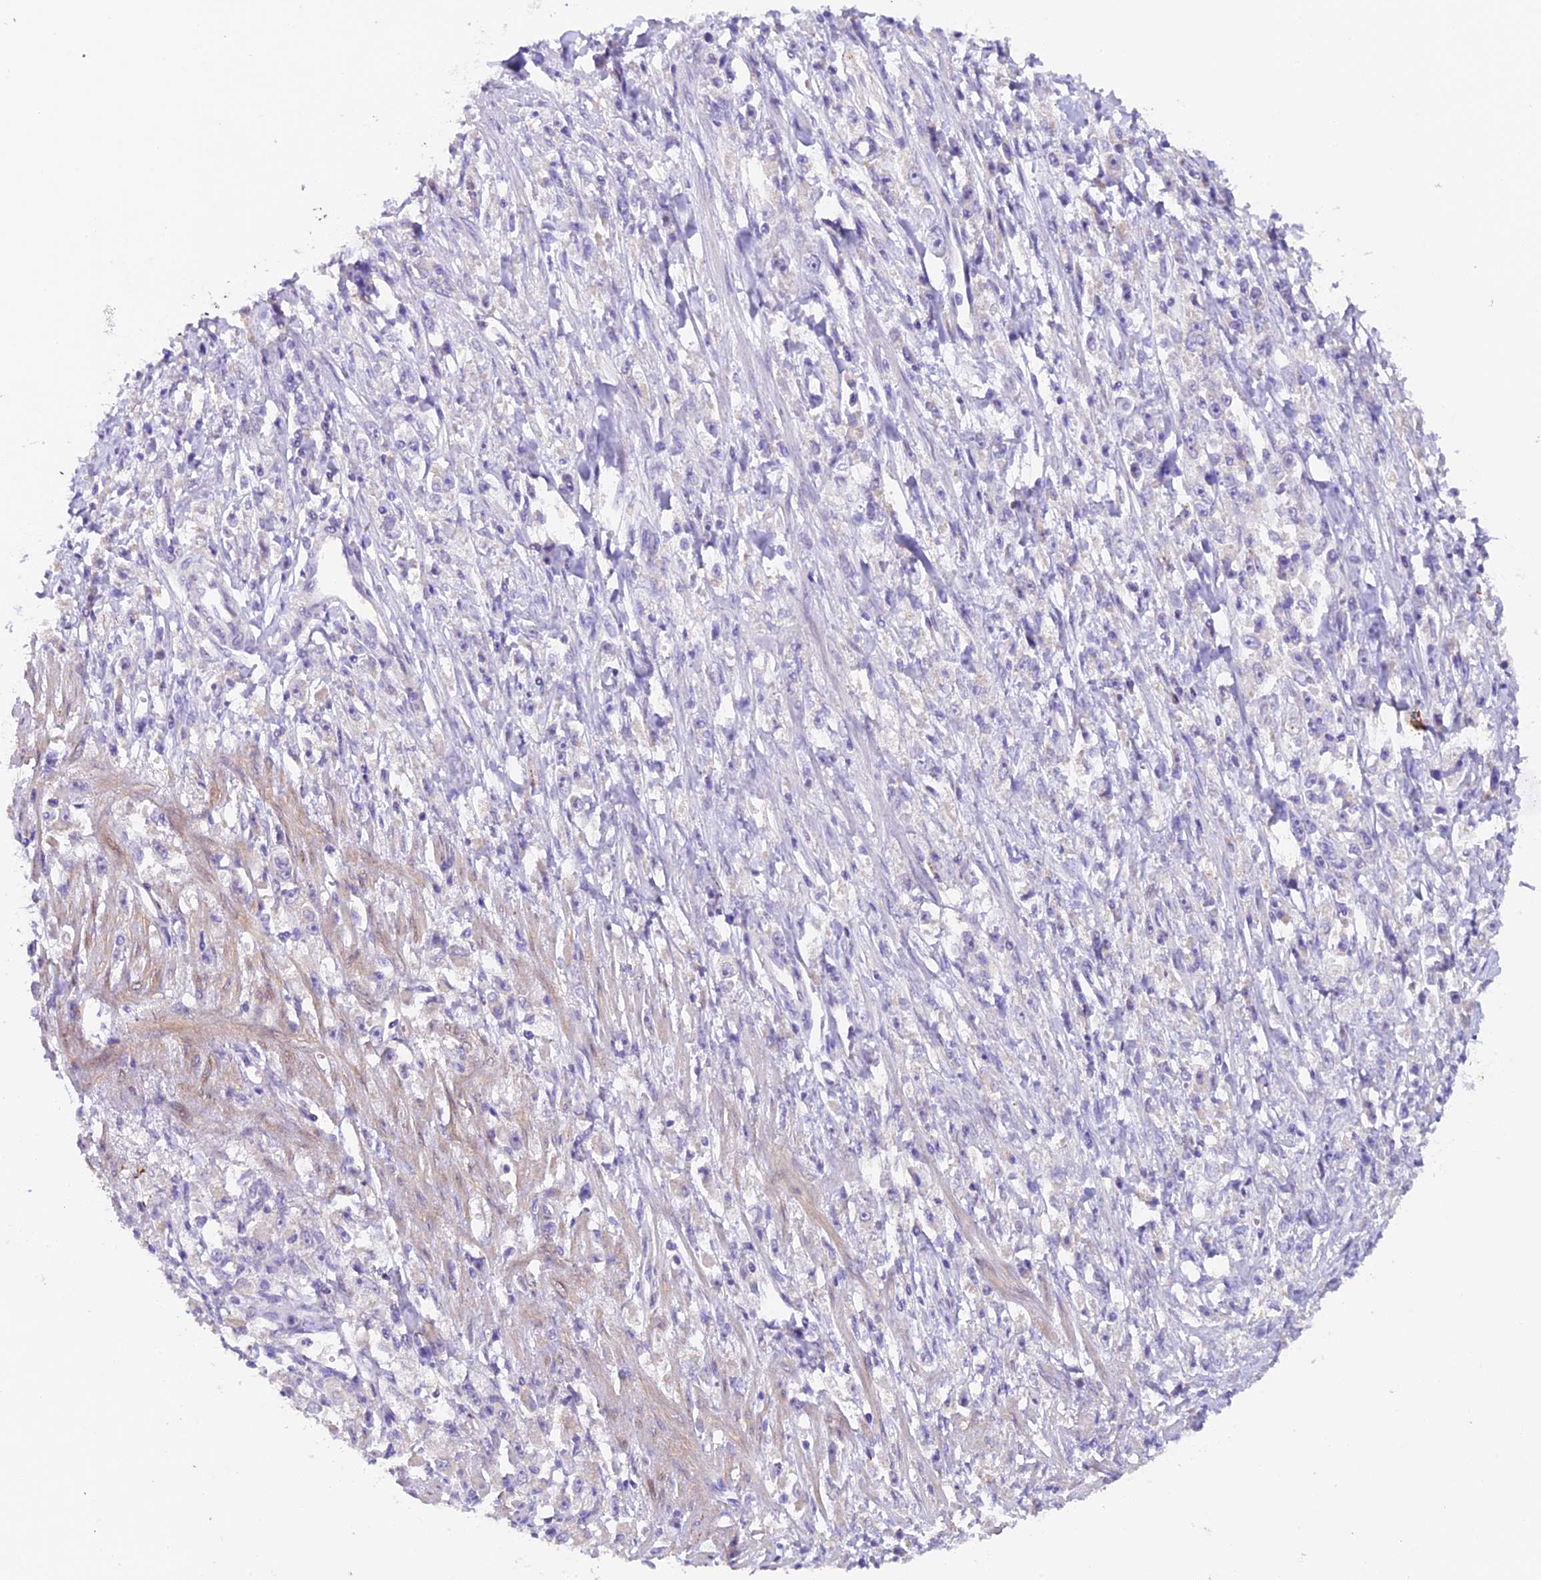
{"staining": {"intensity": "negative", "quantity": "none", "location": "none"}, "tissue": "stomach cancer", "cell_type": "Tumor cells", "image_type": "cancer", "snomed": [{"axis": "morphology", "description": "Adenocarcinoma, NOS"}, {"axis": "topography", "description": "Stomach"}], "caption": "DAB immunohistochemical staining of stomach cancer shows no significant positivity in tumor cells.", "gene": "NCK2", "patient": {"sex": "female", "age": 59}}